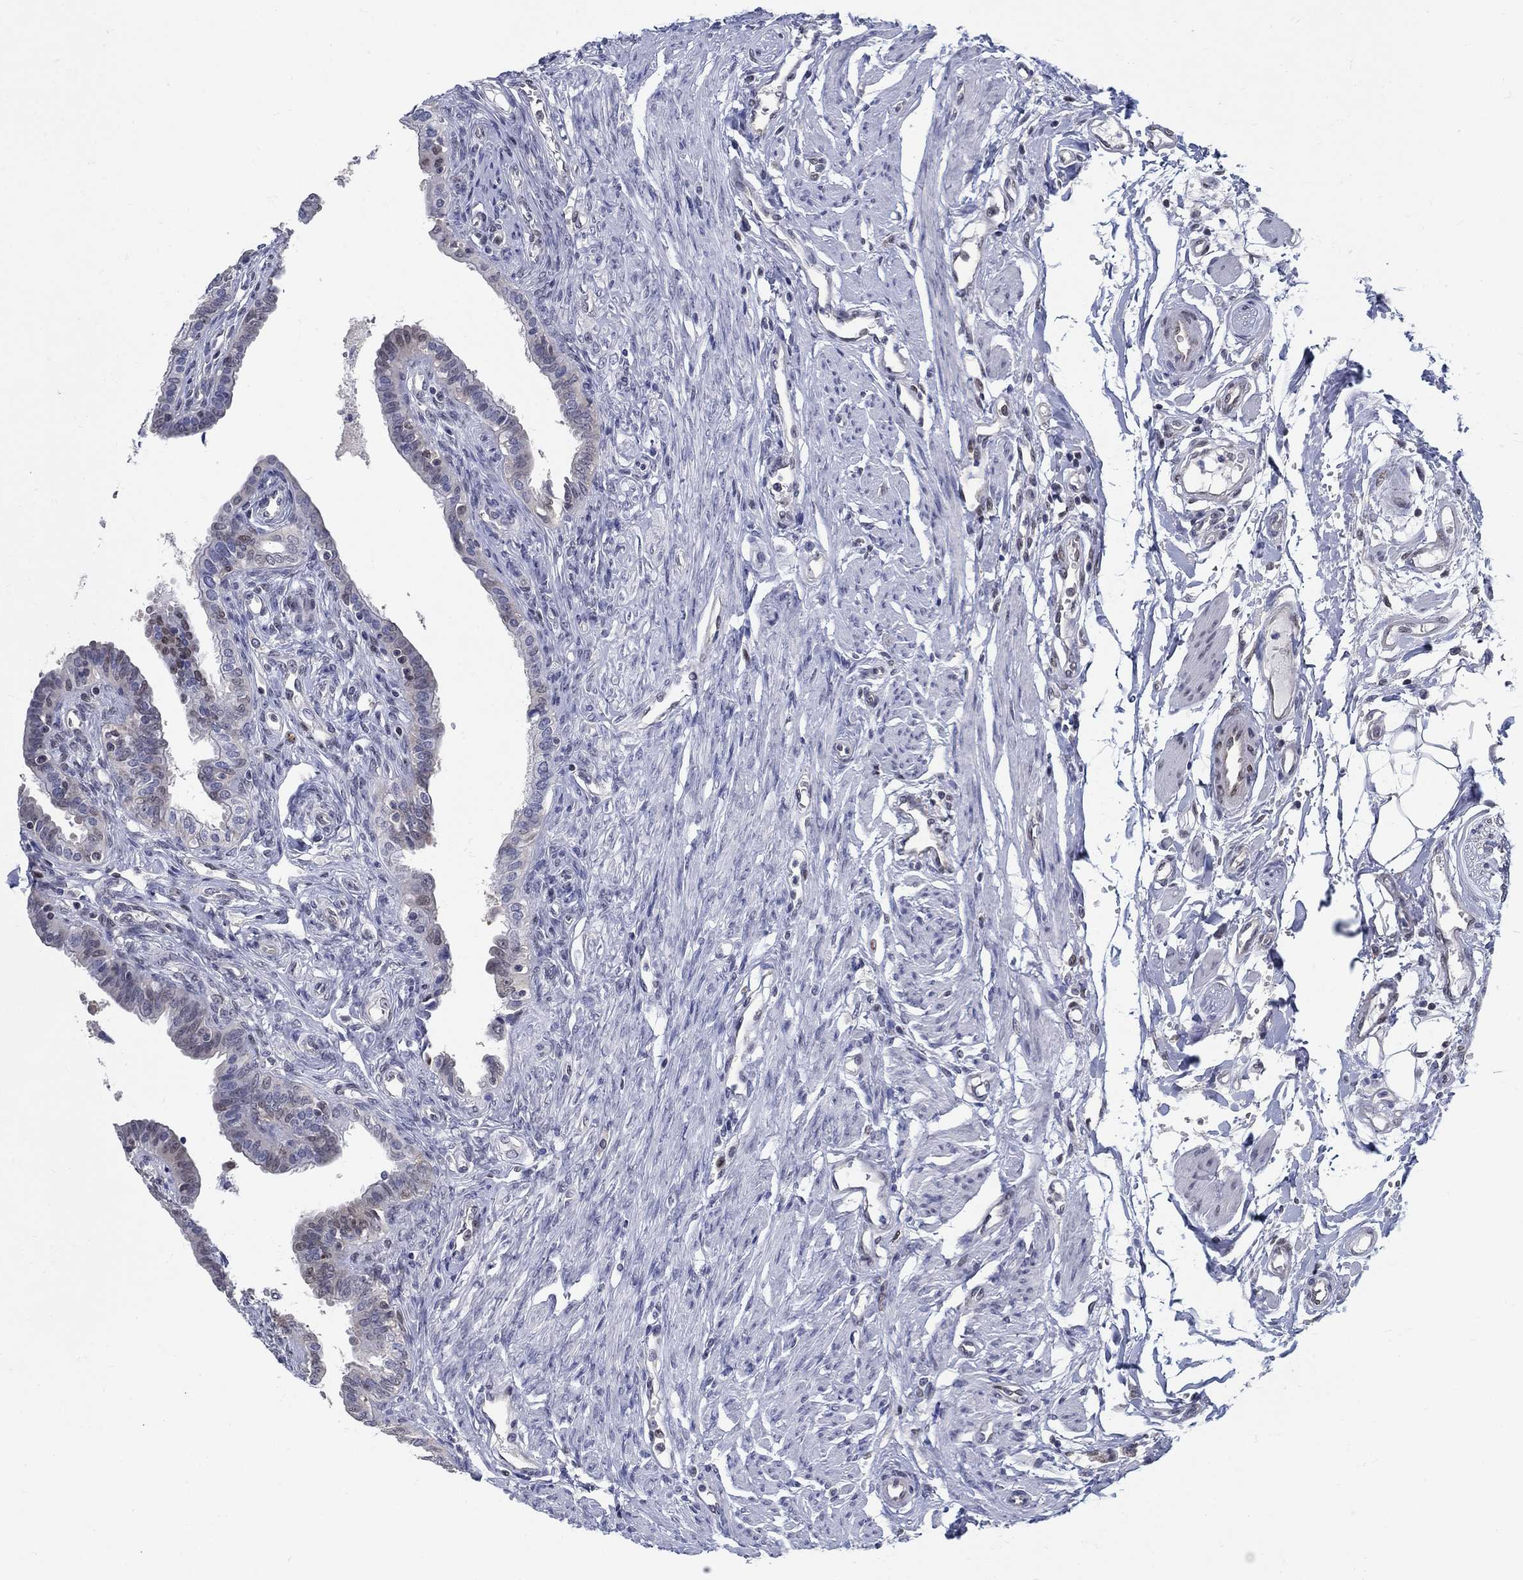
{"staining": {"intensity": "moderate", "quantity": "<25%", "location": "nuclear"}, "tissue": "fallopian tube", "cell_type": "Glandular cells", "image_type": "normal", "snomed": [{"axis": "morphology", "description": "Normal tissue, NOS"}, {"axis": "morphology", "description": "Carcinoma, endometroid"}, {"axis": "topography", "description": "Fallopian tube"}, {"axis": "topography", "description": "Ovary"}], "caption": "Moderate nuclear expression for a protein is seen in about <25% of glandular cells of normal fallopian tube using immunohistochemistry.", "gene": "CENPE", "patient": {"sex": "female", "age": 42}}